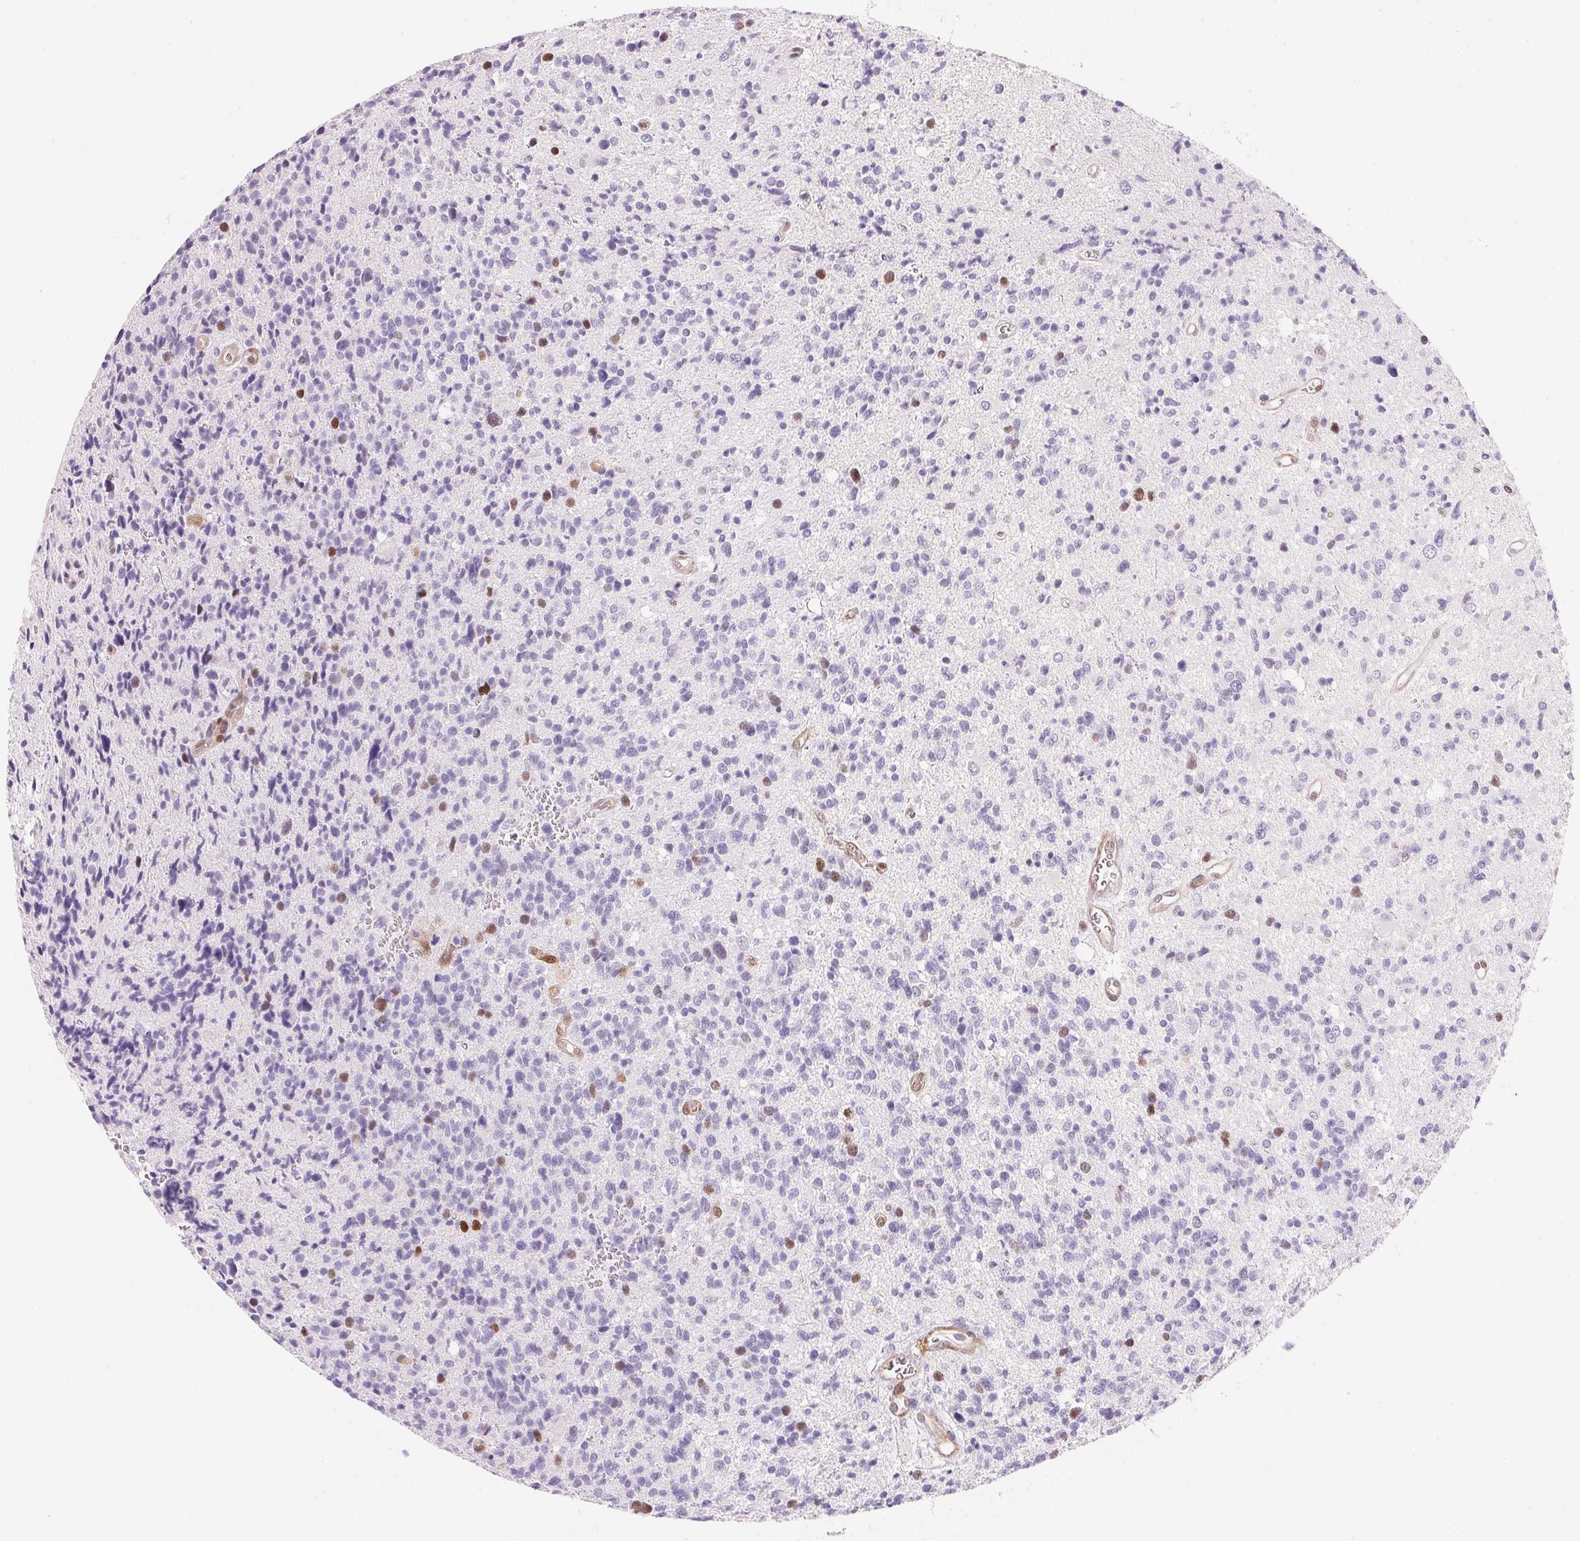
{"staining": {"intensity": "negative", "quantity": "none", "location": "none"}, "tissue": "glioma", "cell_type": "Tumor cells", "image_type": "cancer", "snomed": [{"axis": "morphology", "description": "Glioma, malignant, High grade"}, {"axis": "topography", "description": "Brain"}], "caption": "Tumor cells show no significant protein positivity in high-grade glioma (malignant).", "gene": "SMTN", "patient": {"sex": "male", "age": 29}}